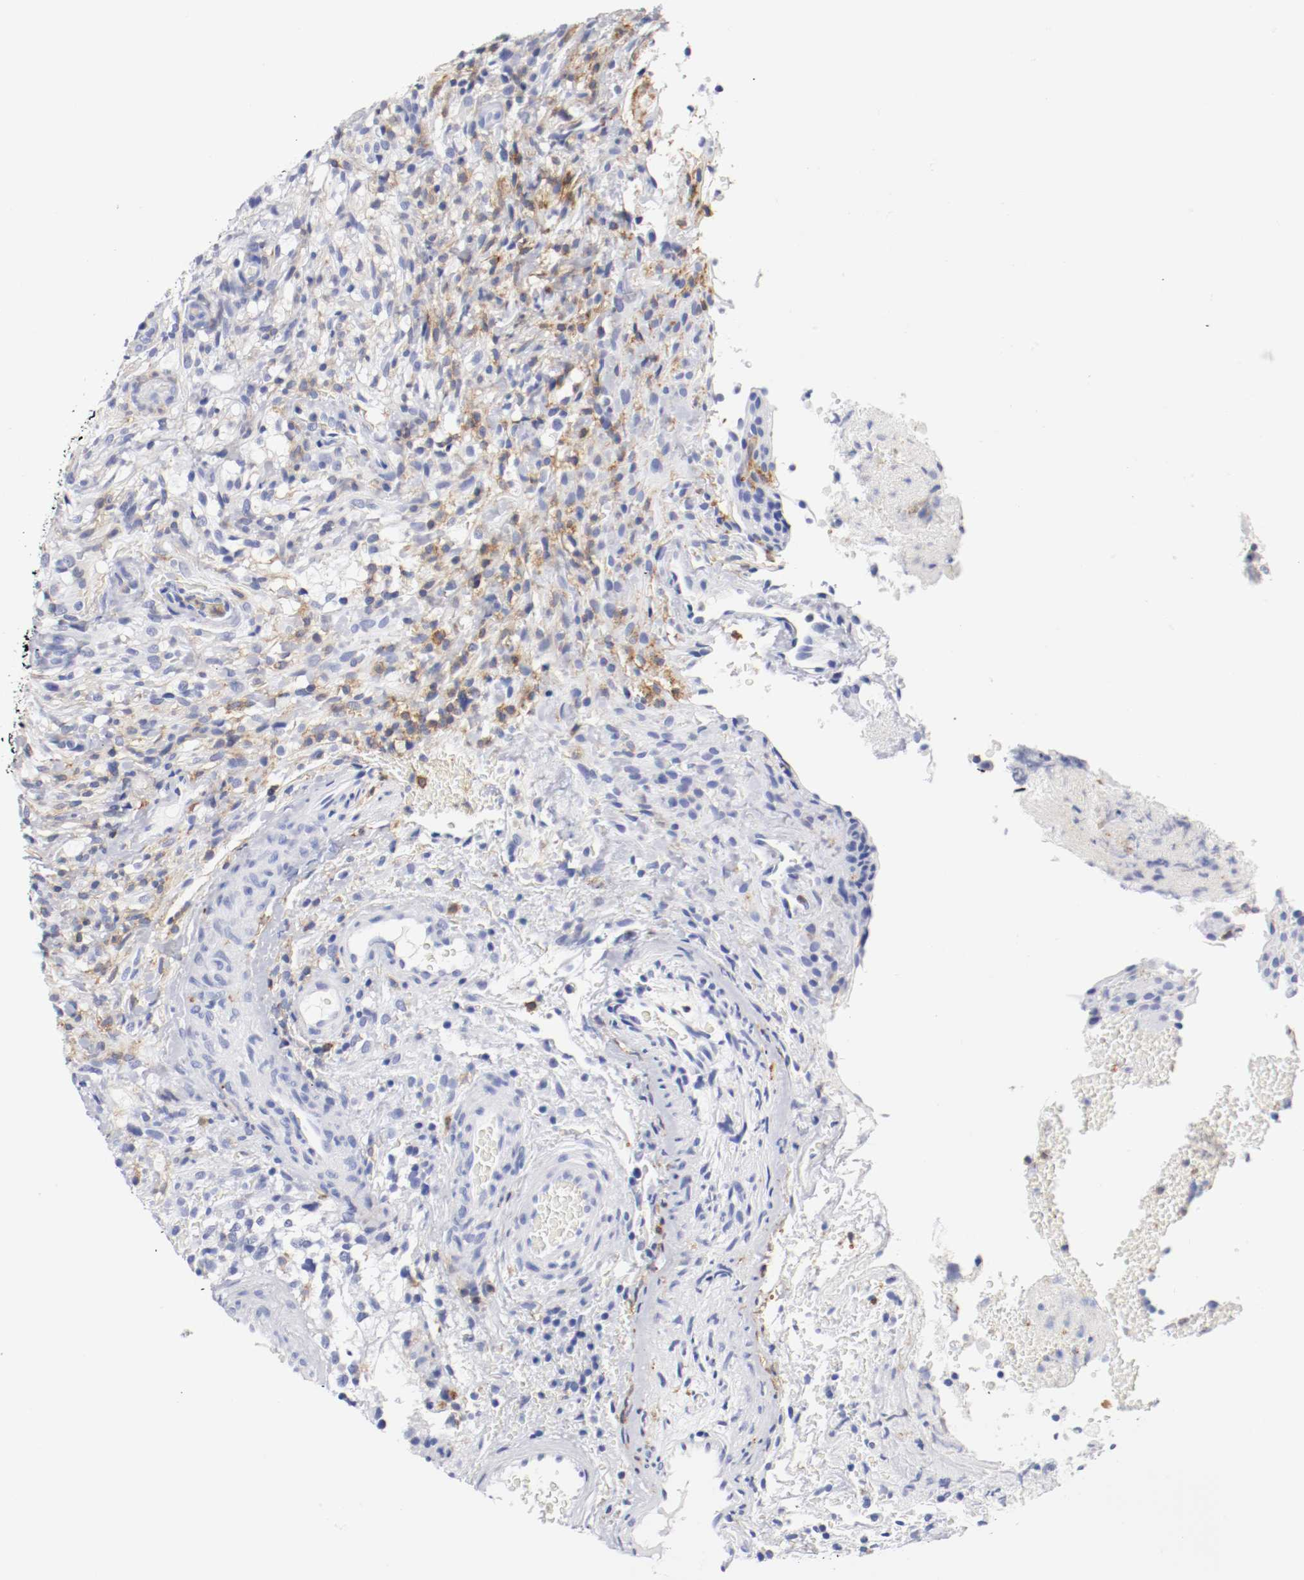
{"staining": {"intensity": "negative", "quantity": "none", "location": "none"}, "tissue": "glioma", "cell_type": "Tumor cells", "image_type": "cancer", "snomed": [{"axis": "morphology", "description": "Normal tissue, NOS"}, {"axis": "morphology", "description": "Glioma, malignant, High grade"}, {"axis": "topography", "description": "Cerebral cortex"}], "caption": "The histopathology image demonstrates no staining of tumor cells in glioma. (DAB IHC visualized using brightfield microscopy, high magnification).", "gene": "ITGAX", "patient": {"sex": "male", "age": 75}}